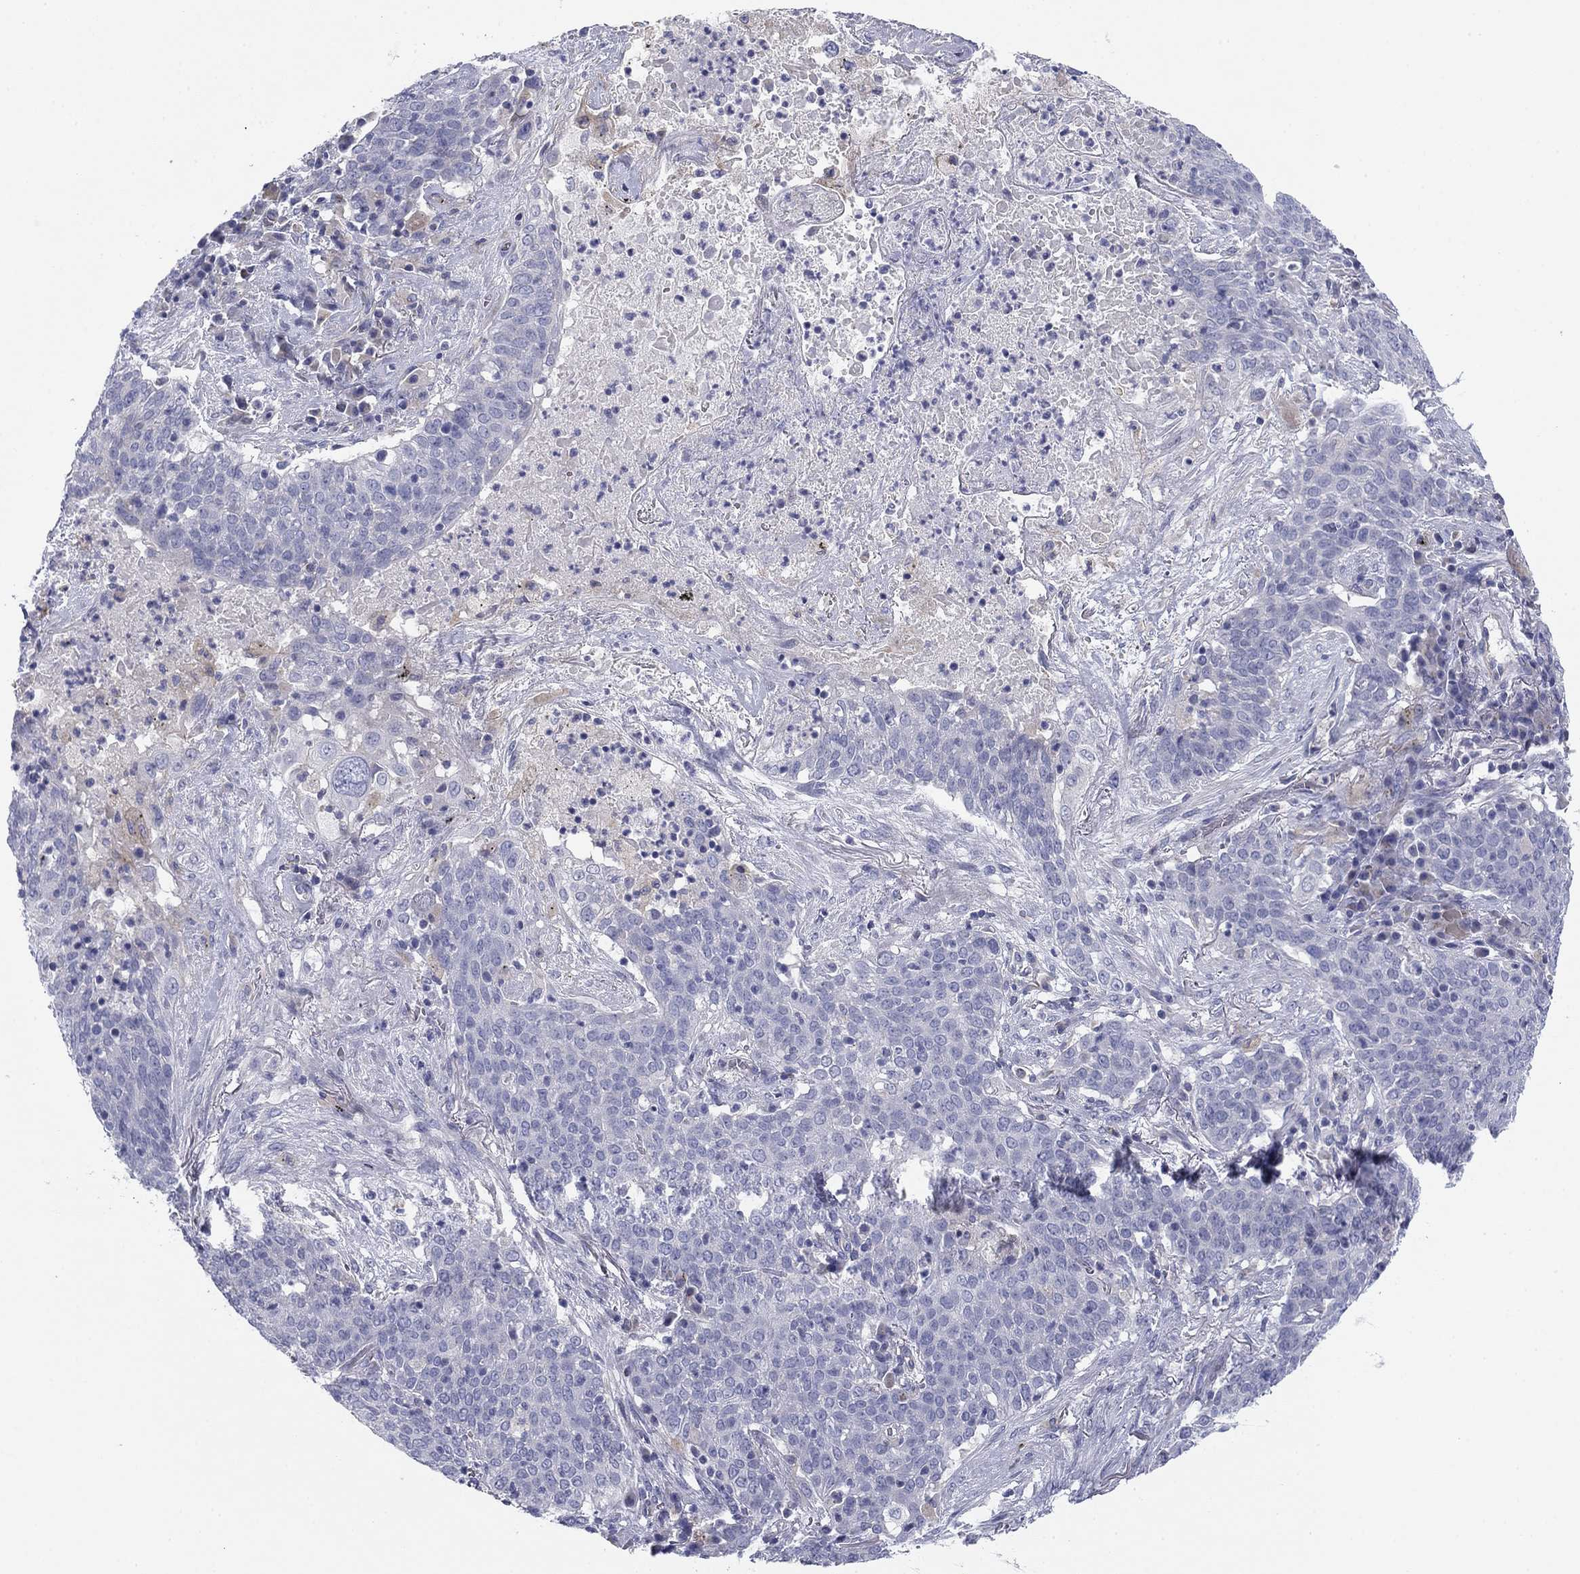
{"staining": {"intensity": "weak", "quantity": "<25%", "location": "cytoplasmic/membranous"}, "tissue": "lung cancer", "cell_type": "Tumor cells", "image_type": "cancer", "snomed": [{"axis": "morphology", "description": "Squamous cell carcinoma, NOS"}, {"axis": "topography", "description": "Lung"}], "caption": "High magnification brightfield microscopy of lung squamous cell carcinoma stained with DAB (brown) and counterstained with hematoxylin (blue): tumor cells show no significant expression.", "gene": "SEPTIN3", "patient": {"sex": "male", "age": 82}}